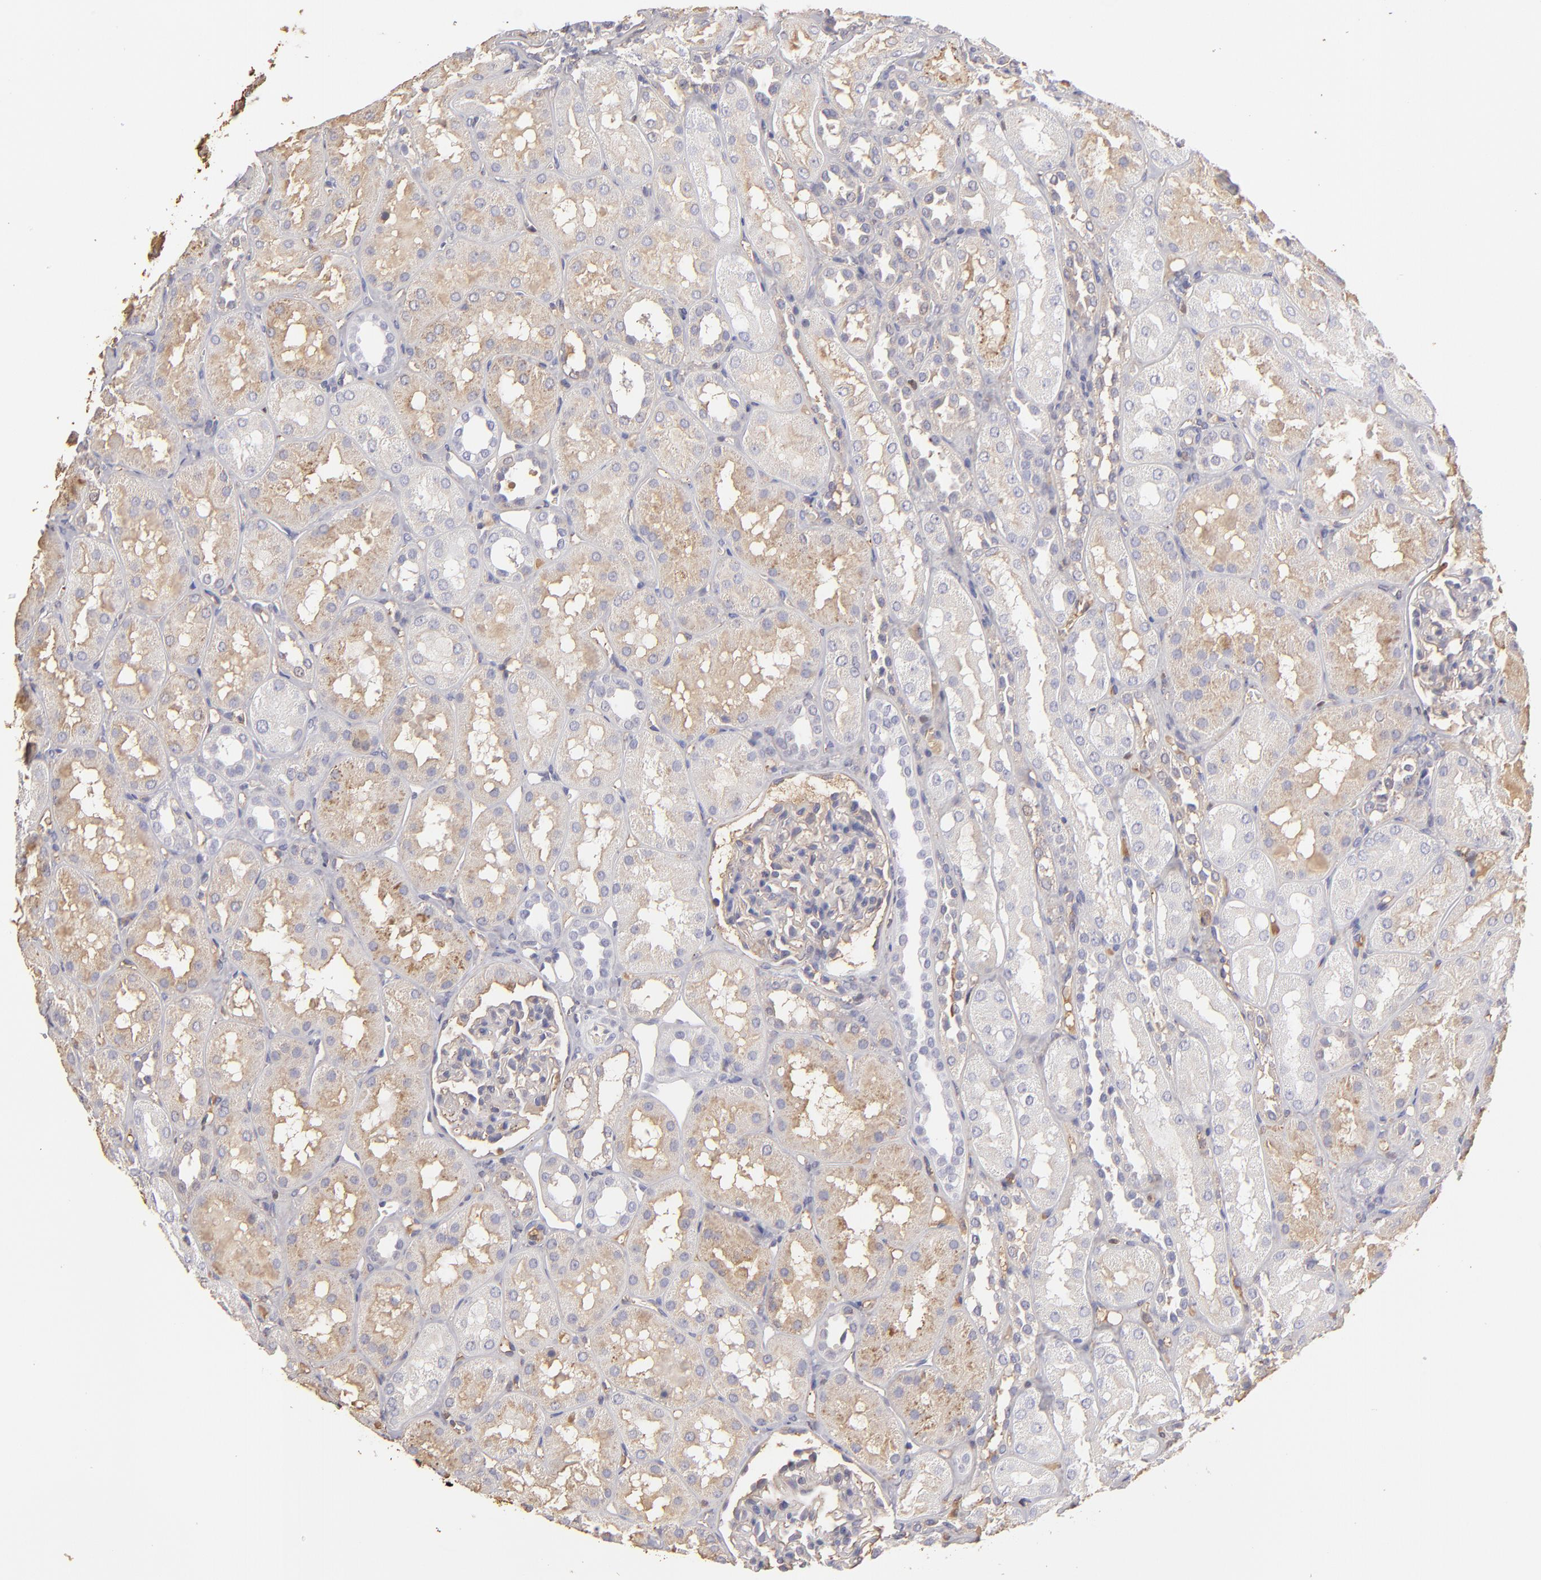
{"staining": {"intensity": "negative", "quantity": "none", "location": "none"}, "tissue": "kidney", "cell_type": "Cells in glomeruli", "image_type": "normal", "snomed": [{"axis": "morphology", "description": "Normal tissue, NOS"}, {"axis": "topography", "description": "Kidney"}], "caption": "An immunohistochemistry micrograph of normal kidney is shown. There is no staining in cells in glomeruli of kidney.", "gene": "ABCC4", "patient": {"sex": "male", "age": 16}}